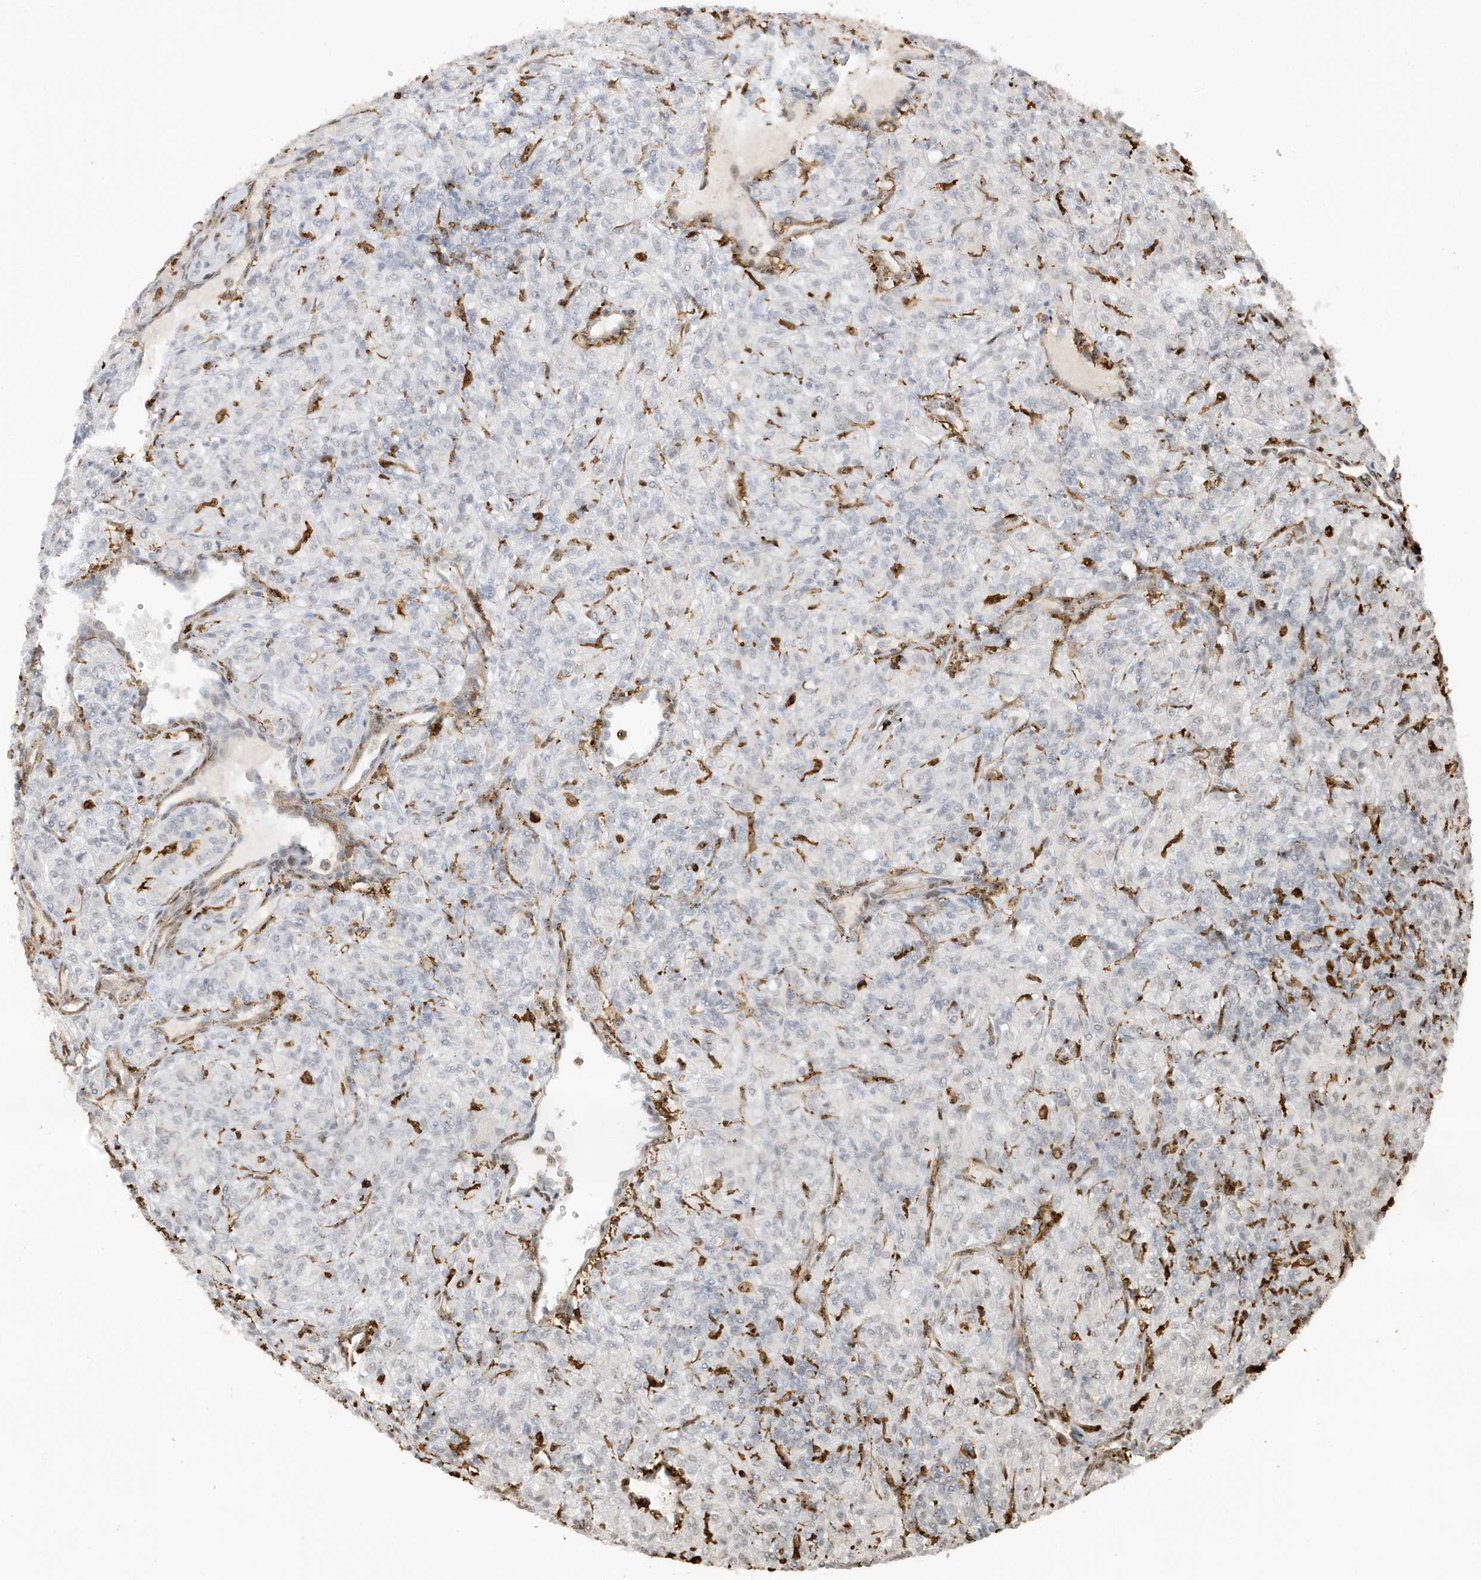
{"staining": {"intensity": "negative", "quantity": "none", "location": "none"}, "tissue": "renal cancer", "cell_type": "Tumor cells", "image_type": "cancer", "snomed": [{"axis": "morphology", "description": "Adenocarcinoma, NOS"}, {"axis": "topography", "description": "Kidney"}], "caption": "The IHC image has no significant staining in tumor cells of adenocarcinoma (renal) tissue.", "gene": "PHACTR2", "patient": {"sex": "male", "age": 77}}